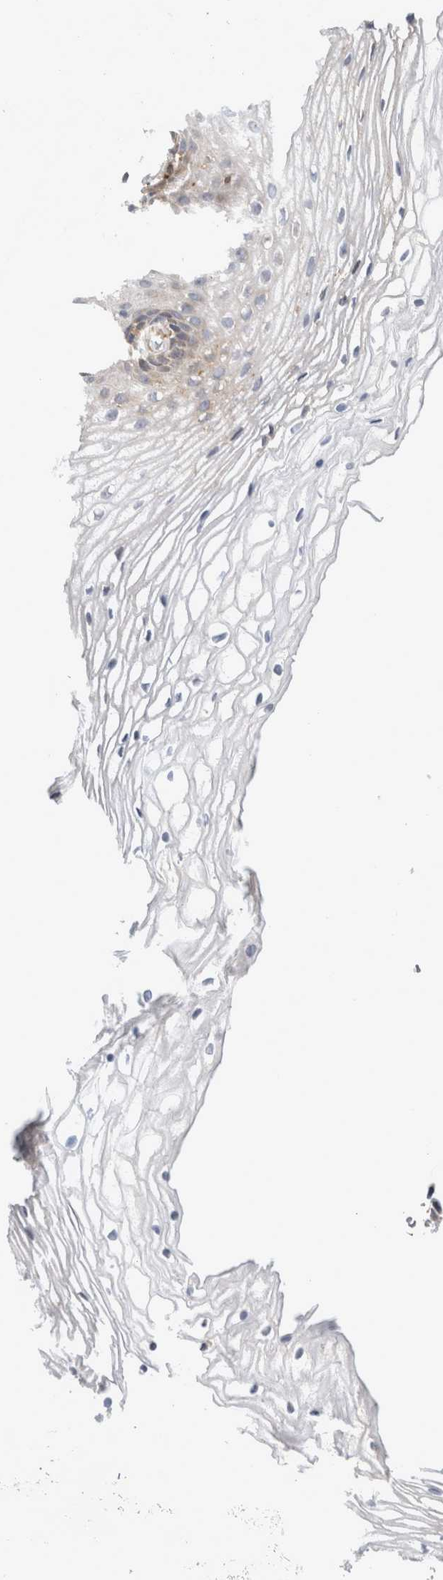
{"staining": {"intensity": "negative", "quantity": "none", "location": "none"}, "tissue": "vagina", "cell_type": "Squamous epithelial cells", "image_type": "normal", "snomed": [{"axis": "morphology", "description": "Normal tissue, NOS"}, {"axis": "topography", "description": "Vagina"}], "caption": "Immunohistochemistry (IHC) histopathology image of unremarkable vagina: human vagina stained with DAB shows no significant protein staining in squamous epithelial cells.", "gene": "TRMT9B", "patient": {"sex": "female", "age": 60}}